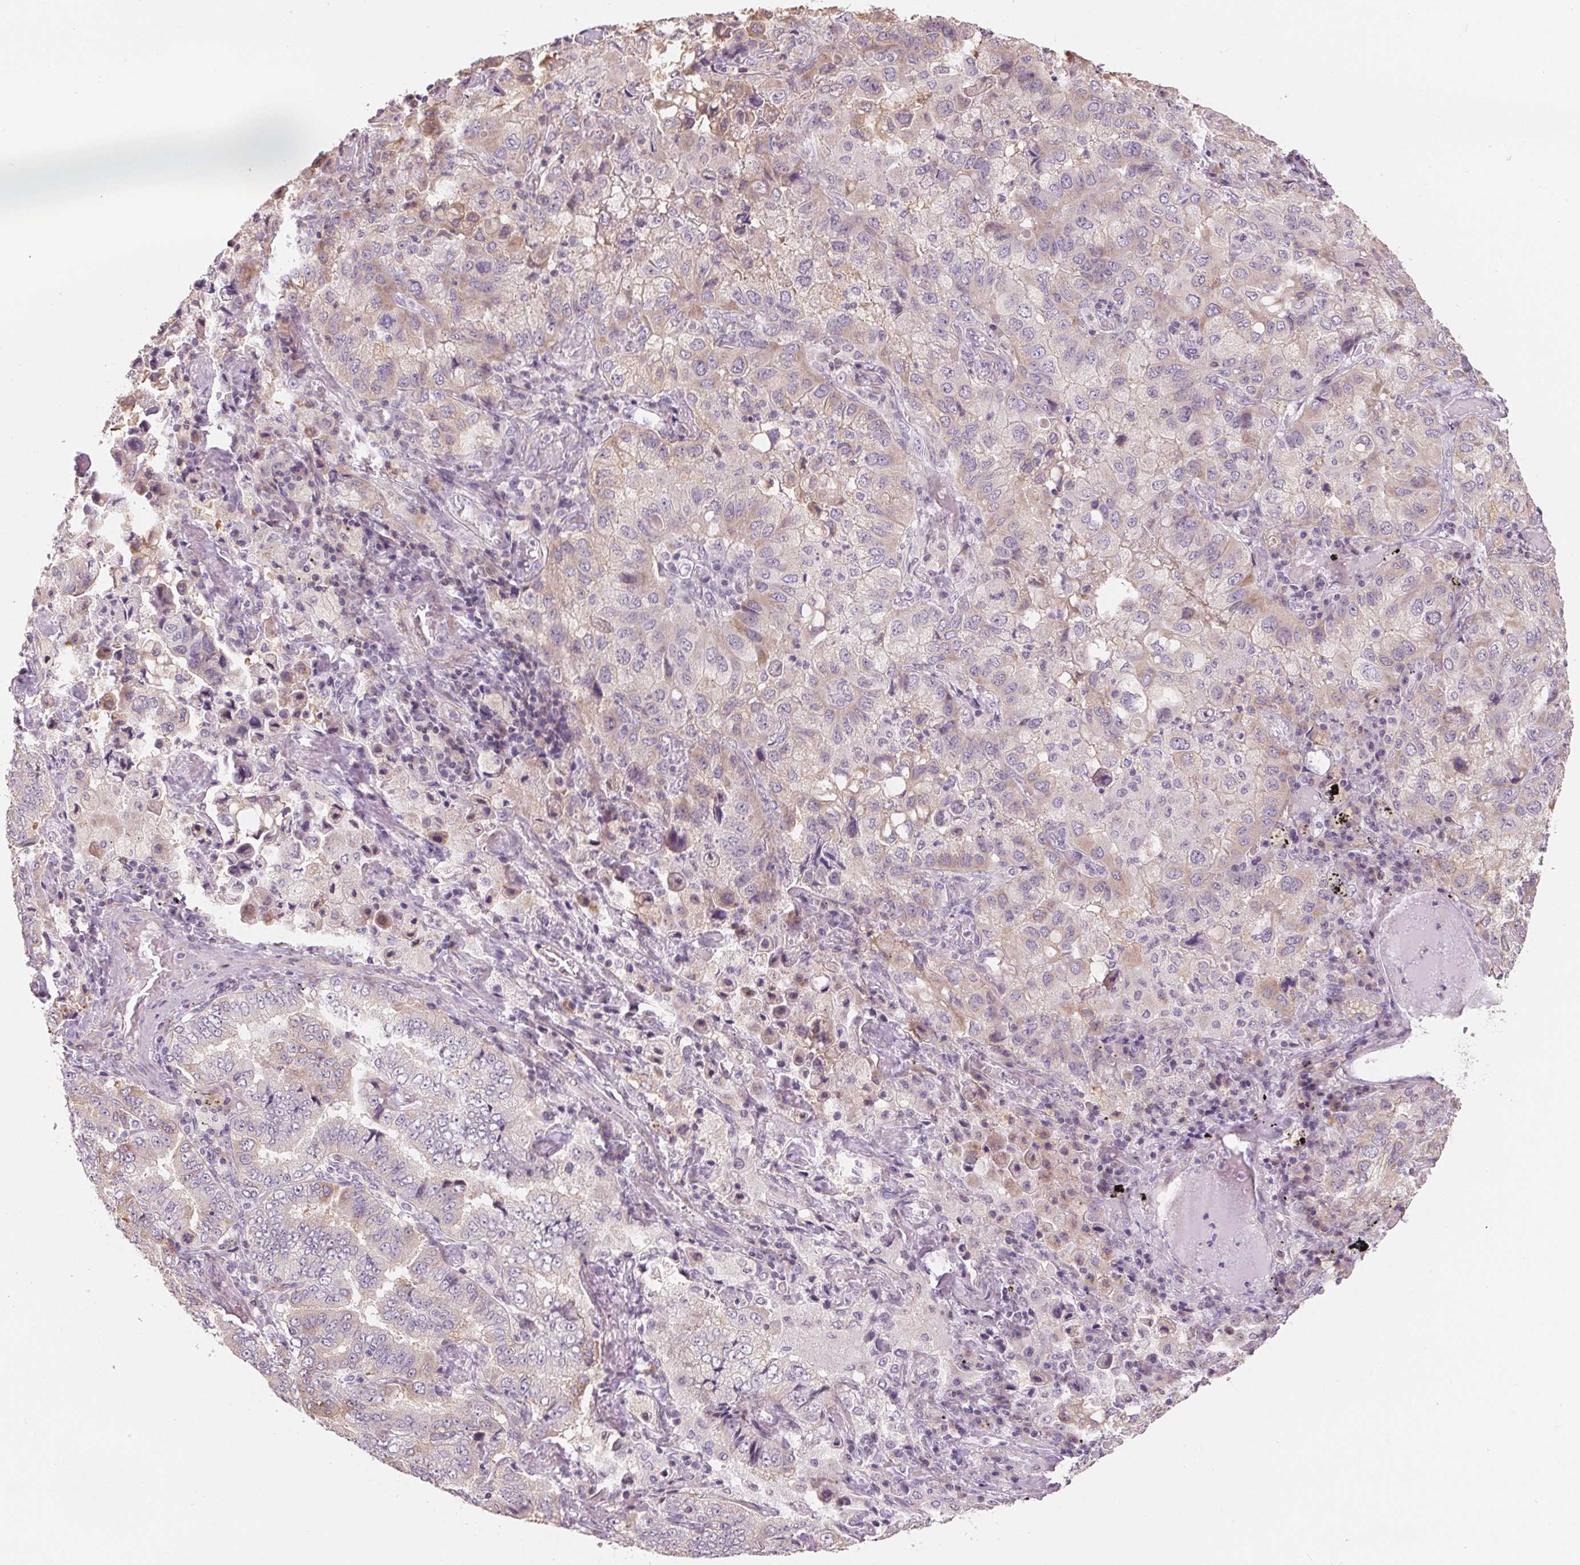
{"staining": {"intensity": "weak", "quantity": "<25%", "location": "cytoplasmic/membranous"}, "tissue": "lung cancer", "cell_type": "Tumor cells", "image_type": "cancer", "snomed": [{"axis": "morphology", "description": "Aneuploidy"}, {"axis": "morphology", "description": "Adenocarcinoma, NOS"}, {"axis": "morphology", "description": "Adenocarcinoma, metastatic, NOS"}, {"axis": "topography", "description": "Lymph node"}, {"axis": "topography", "description": "Lung"}], "caption": "Immunohistochemistry (IHC) image of adenocarcinoma (lung) stained for a protein (brown), which displays no positivity in tumor cells. (Stains: DAB IHC with hematoxylin counter stain, Microscopy: brightfield microscopy at high magnification).", "gene": "VTCN1", "patient": {"sex": "female", "age": 48}}